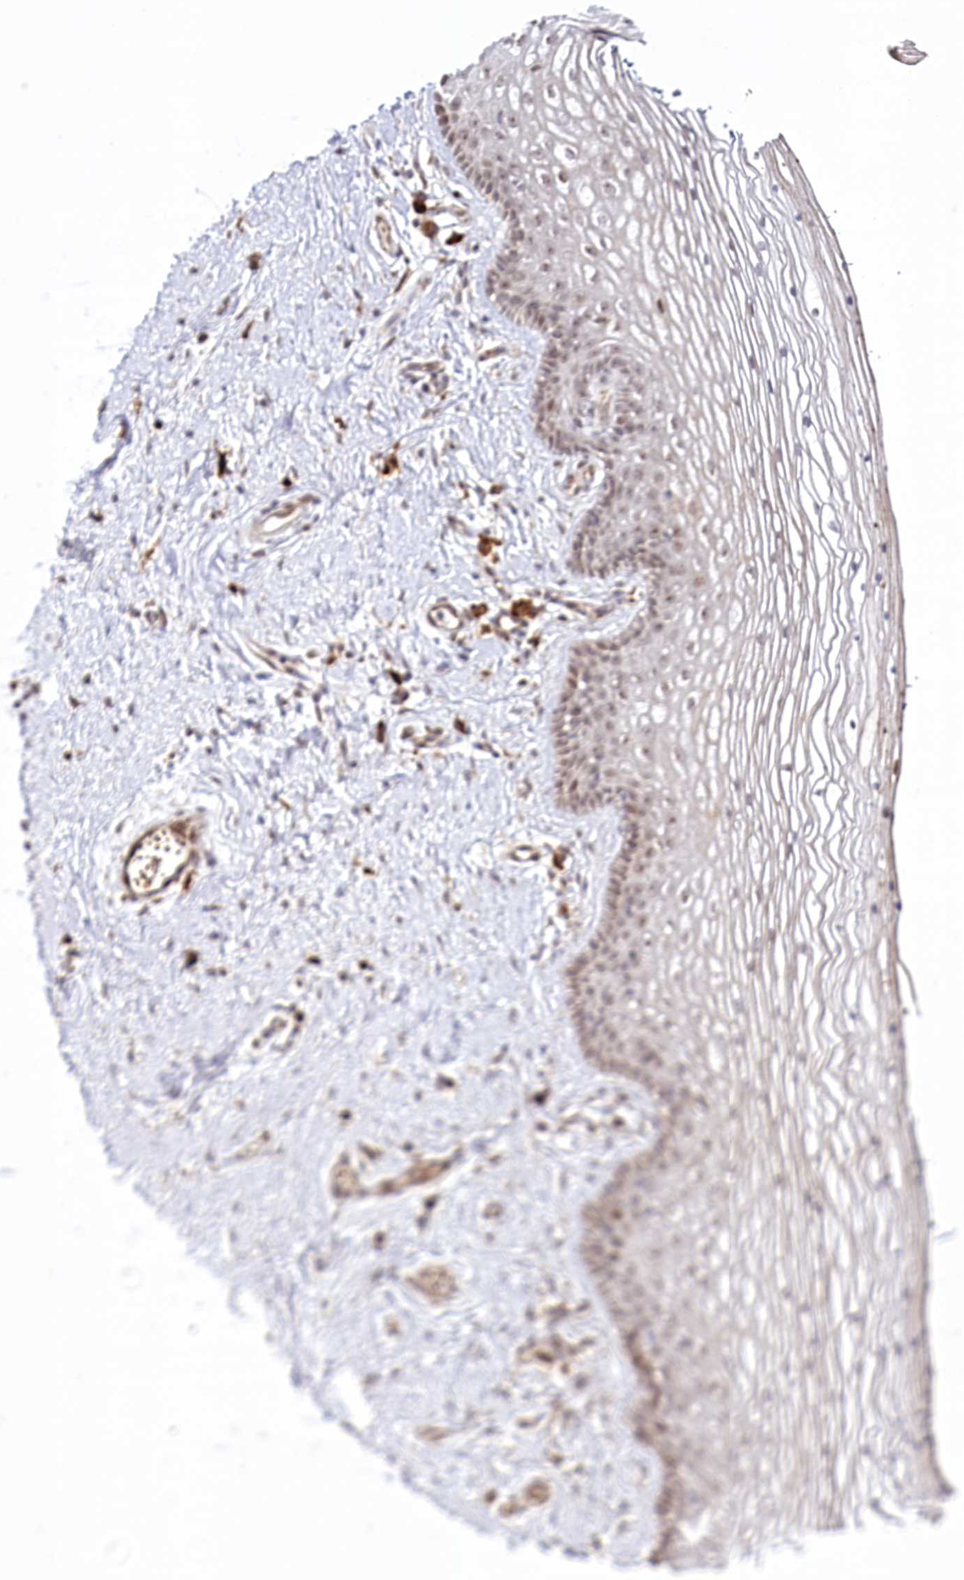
{"staining": {"intensity": "moderate", "quantity": "25%-75%", "location": "nuclear"}, "tissue": "vagina", "cell_type": "Squamous epithelial cells", "image_type": "normal", "snomed": [{"axis": "morphology", "description": "Normal tissue, NOS"}, {"axis": "topography", "description": "Vagina"}], "caption": "An image of vagina stained for a protein exhibits moderate nuclear brown staining in squamous epithelial cells.", "gene": "WDR36", "patient": {"sex": "female", "age": 46}}